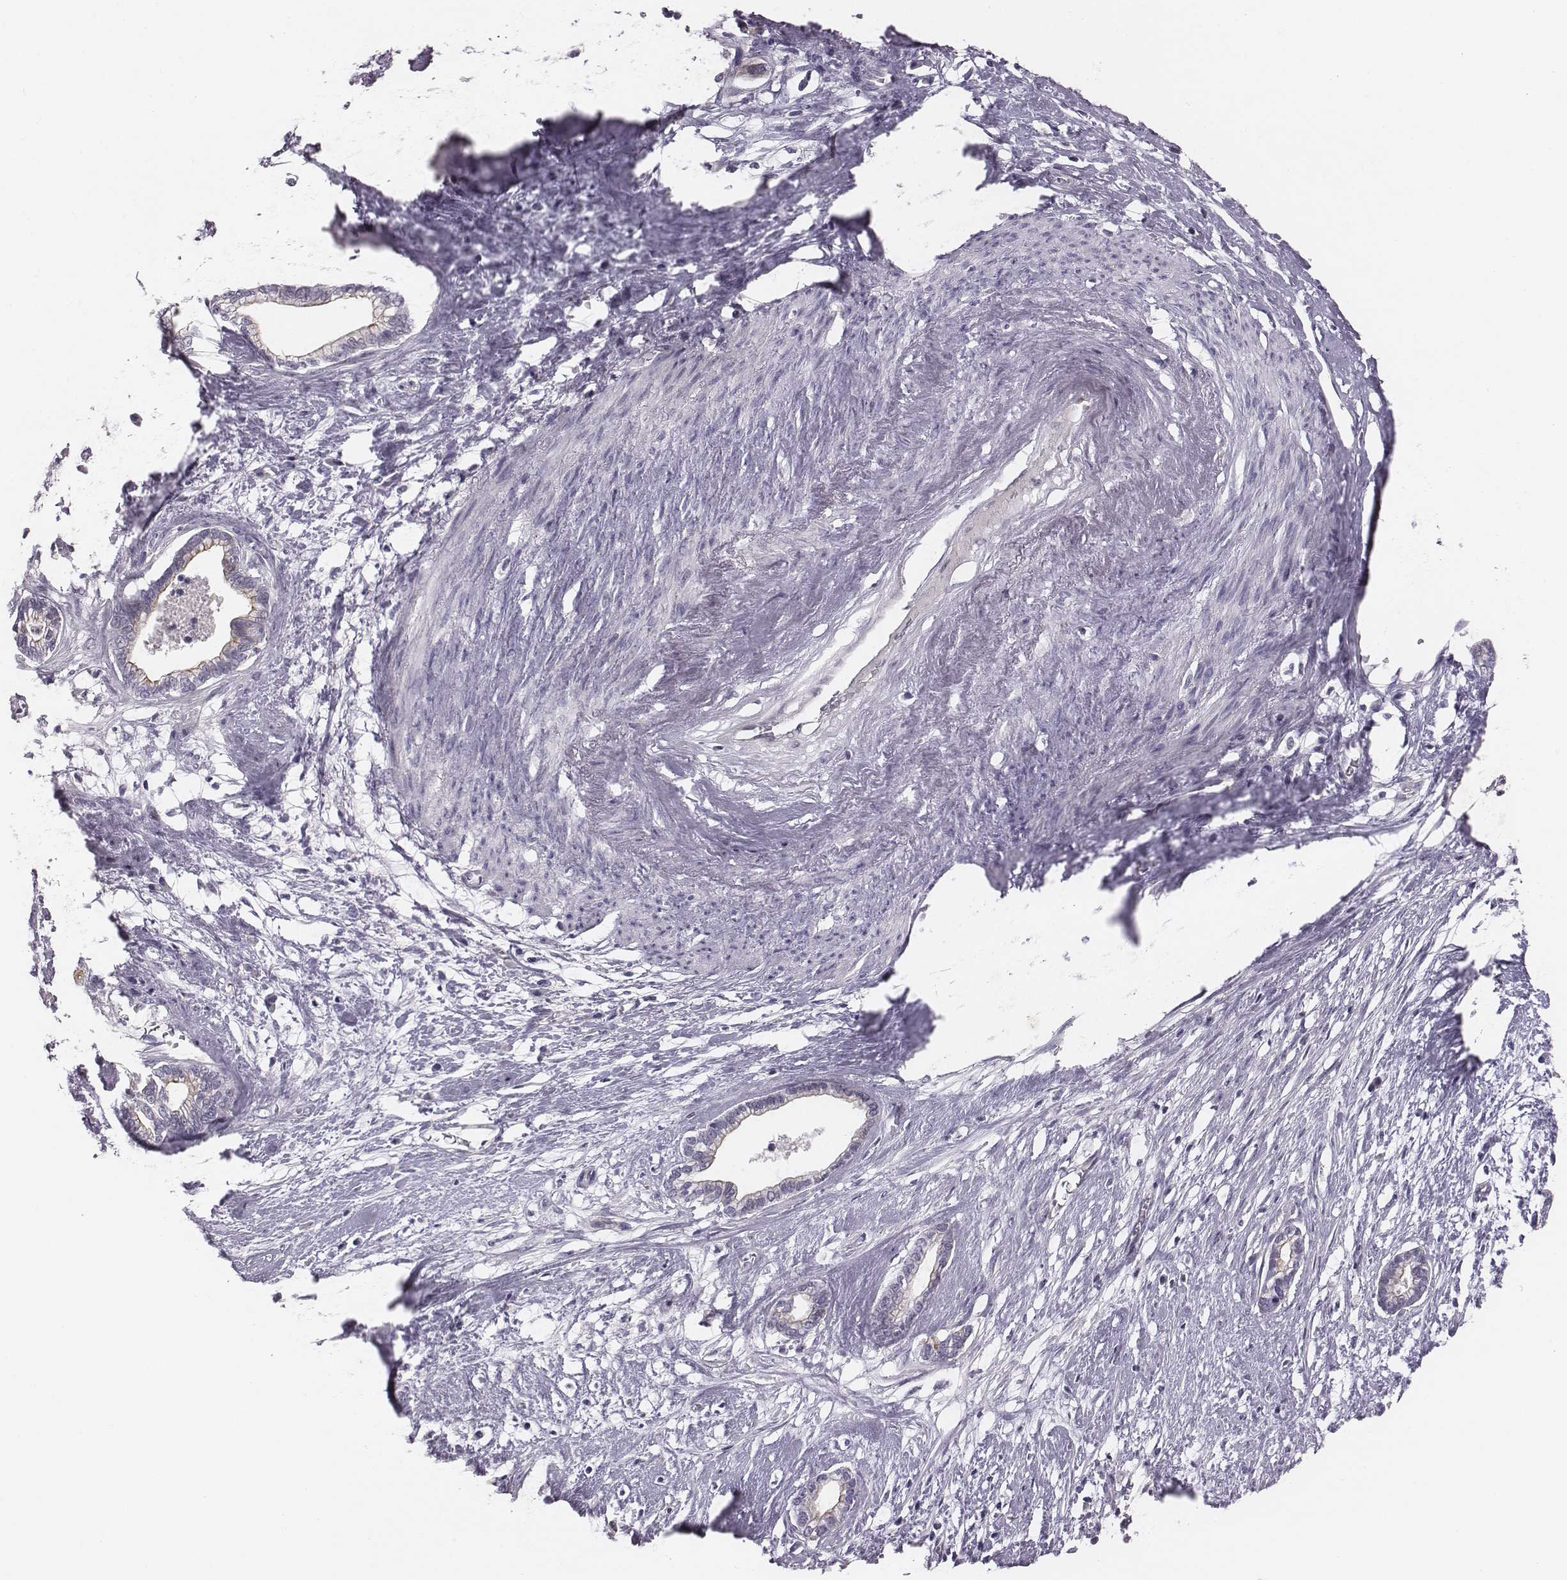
{"staining": {"intensity": "negative", "quantity": "none", "location": "none"}, "tissue": "cervical cancer", "cell_type": "Tumor cells", "image_type": "cancer", "snomed": [{"axis": "morphology", "description": "Adenocarcinoma, NOS"}, {"axis": "topography", "description": "Cervix"}], "caption": "Tumor cells show no significant protein positivity in cervical adenocarcinoma. The staining was performed using DAB to visualize the protein expression in brown, while the nuclei were stained in blue with hematoxylin (Magnification: 20x).", "gene": "CACNG4", "patient": {"sex": "female", "age": 62}}